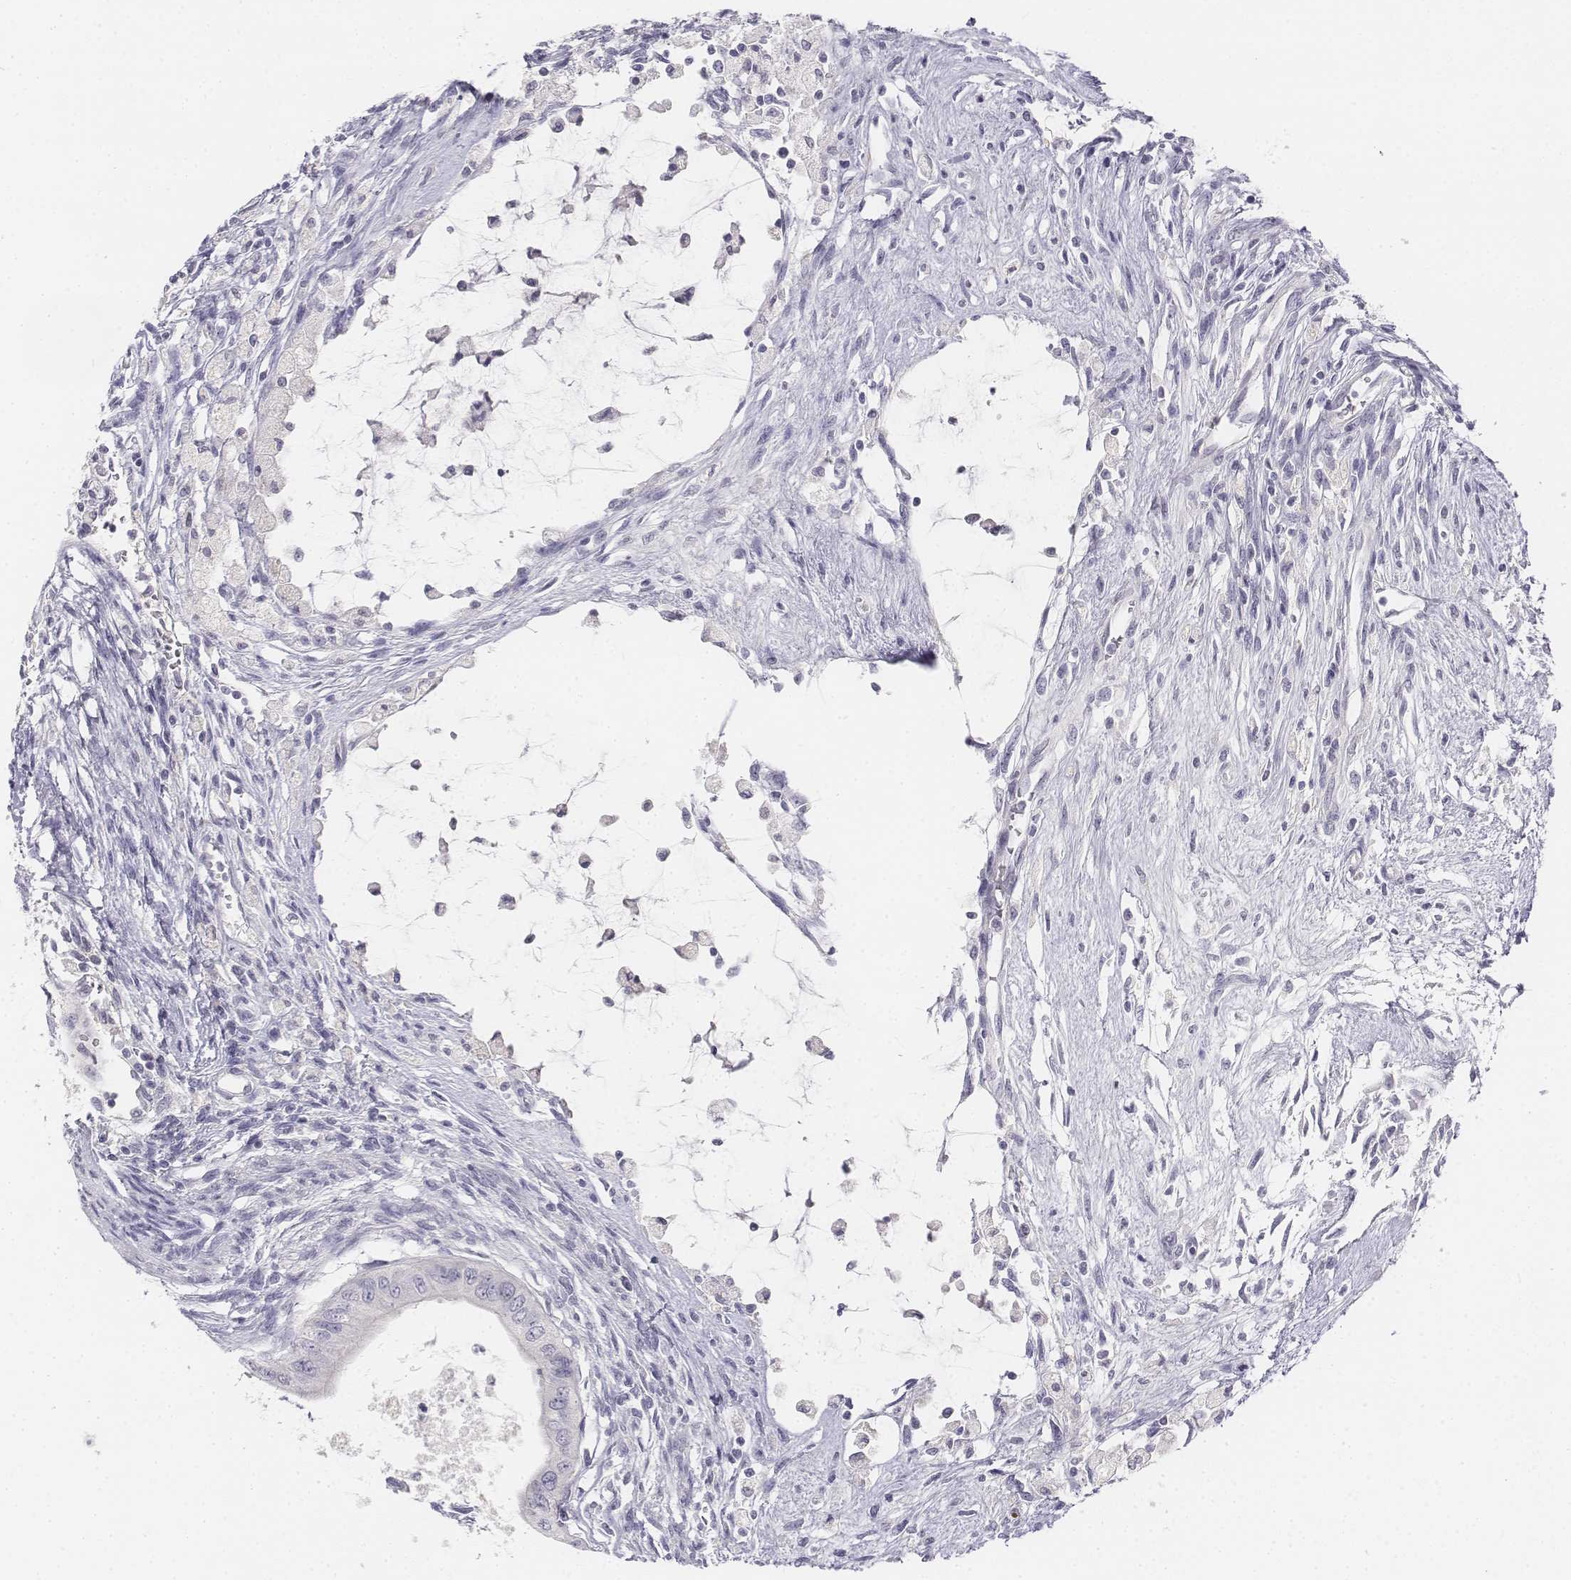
{"staining": {"intensity": "negative", "quantity": "none", "location": "none"}, "tissue": "testis cancer", "cell_type": "Tumor cells", "image_type": "cancer", "snomed": [{"axis": "morphology", "description": "Carcinoma, Embryonal, NOS"}, {"axis": "topography", "description": "Testis"}], "caption": "High magnification brightfield microscopy of embryonal carcinoma (testis) stained with DAB (brown) and counterstained with hematoxylin (blue): tumor cells show no significant staining. (Stains: DAB immunohistochemistry with hematoxylin counter stain, Microscopy: brightfield microscopy at high magnification).", "gene": "UCN2", "patient": {"sex": "male", "age": 37}}